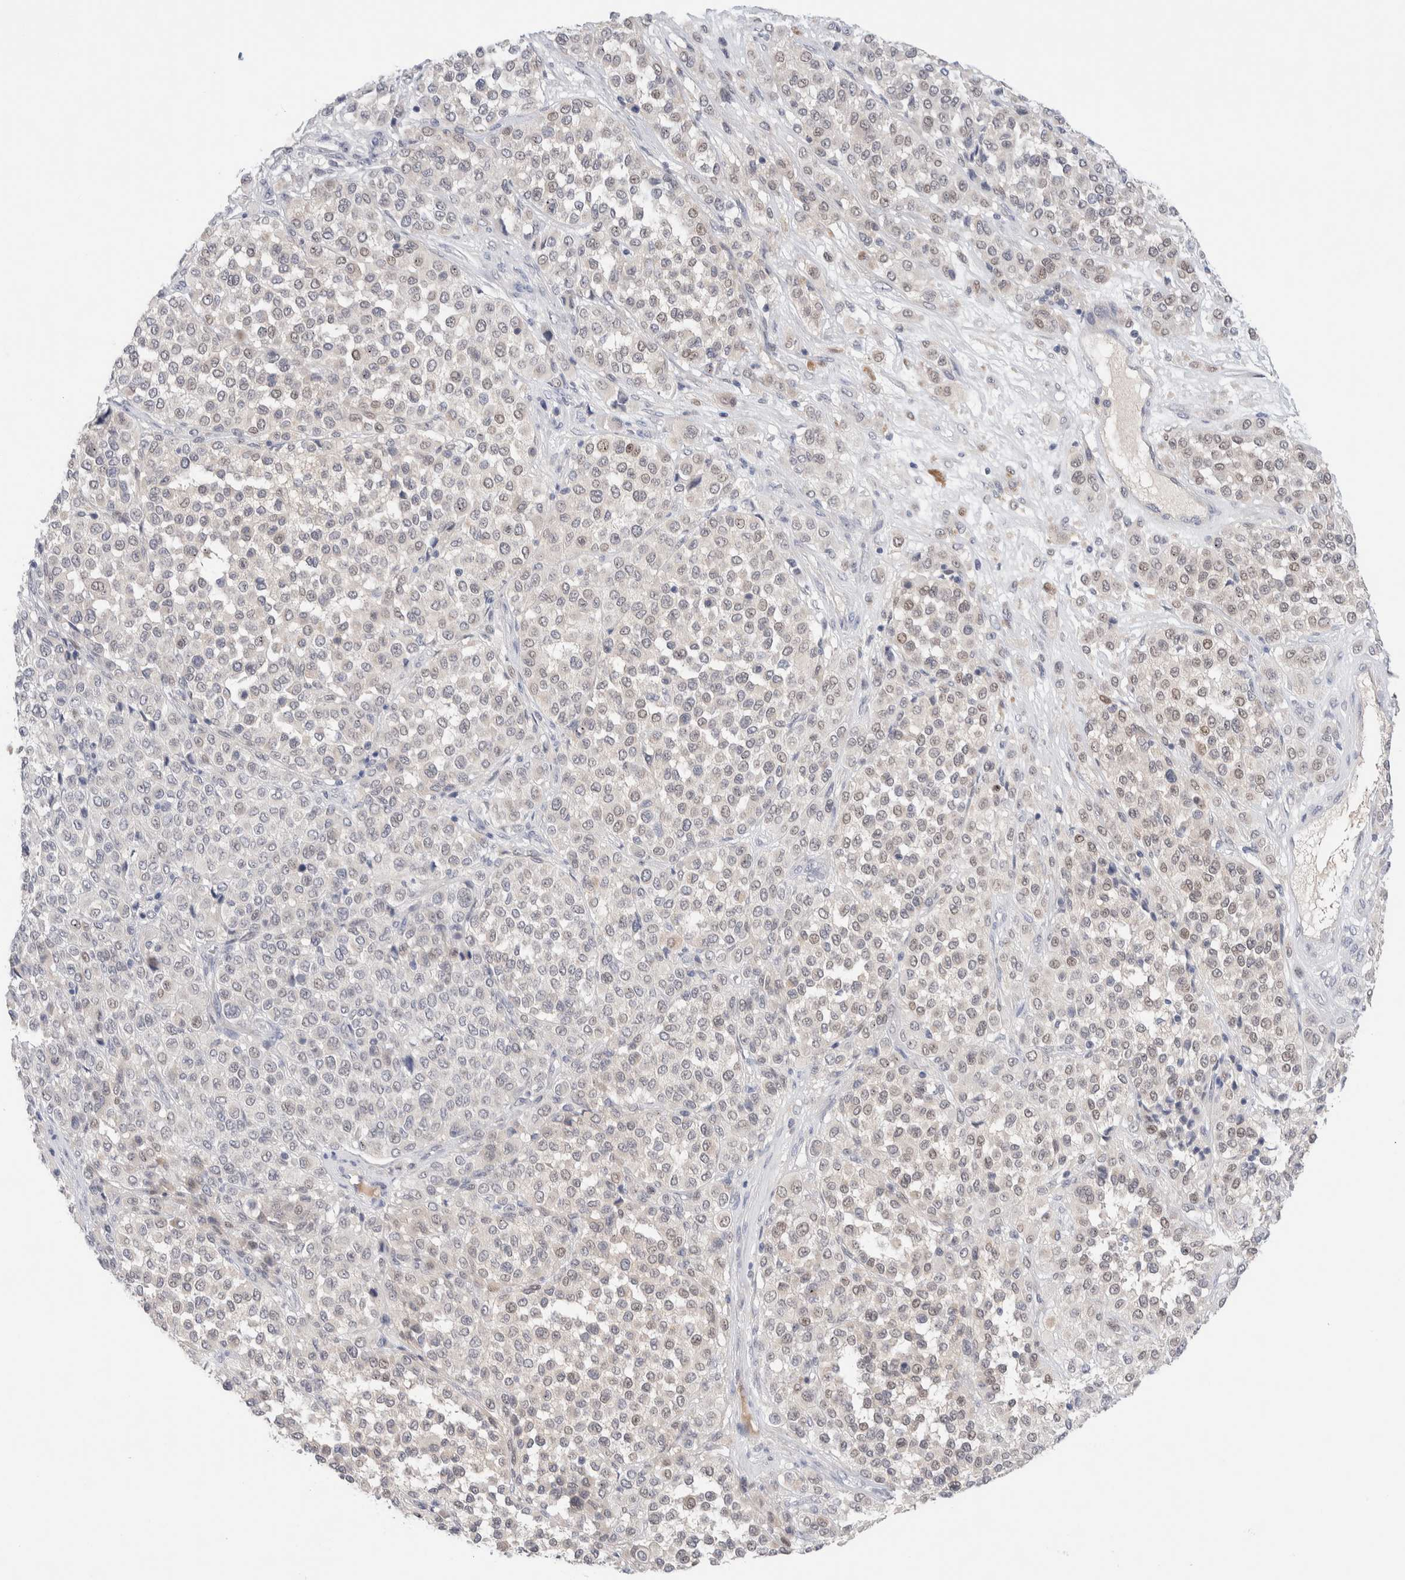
{"staining": {"intensity": "weak", "quantity": ">75%", "location": "nuclear"}, "tissue": "melanoma", "cell_type": "Tumor cells", "image_type": "cancer", "snomed": [{"axis": "morphology", "description": "Malignant melanoma, Metastatic site"}, {"axis": "topography", "description": "Pancreas"}], "caption": "Malignant melanoma (metastatic site) stained with DAB (3,3'-diaminobenzidine) immunohistochemistry (IHC) displays low levels of weak nuclear positivity in approximately >75% of tumor cells.", "gene": "DNAJB6", "patient": {"sex": "female", "age": 30}}